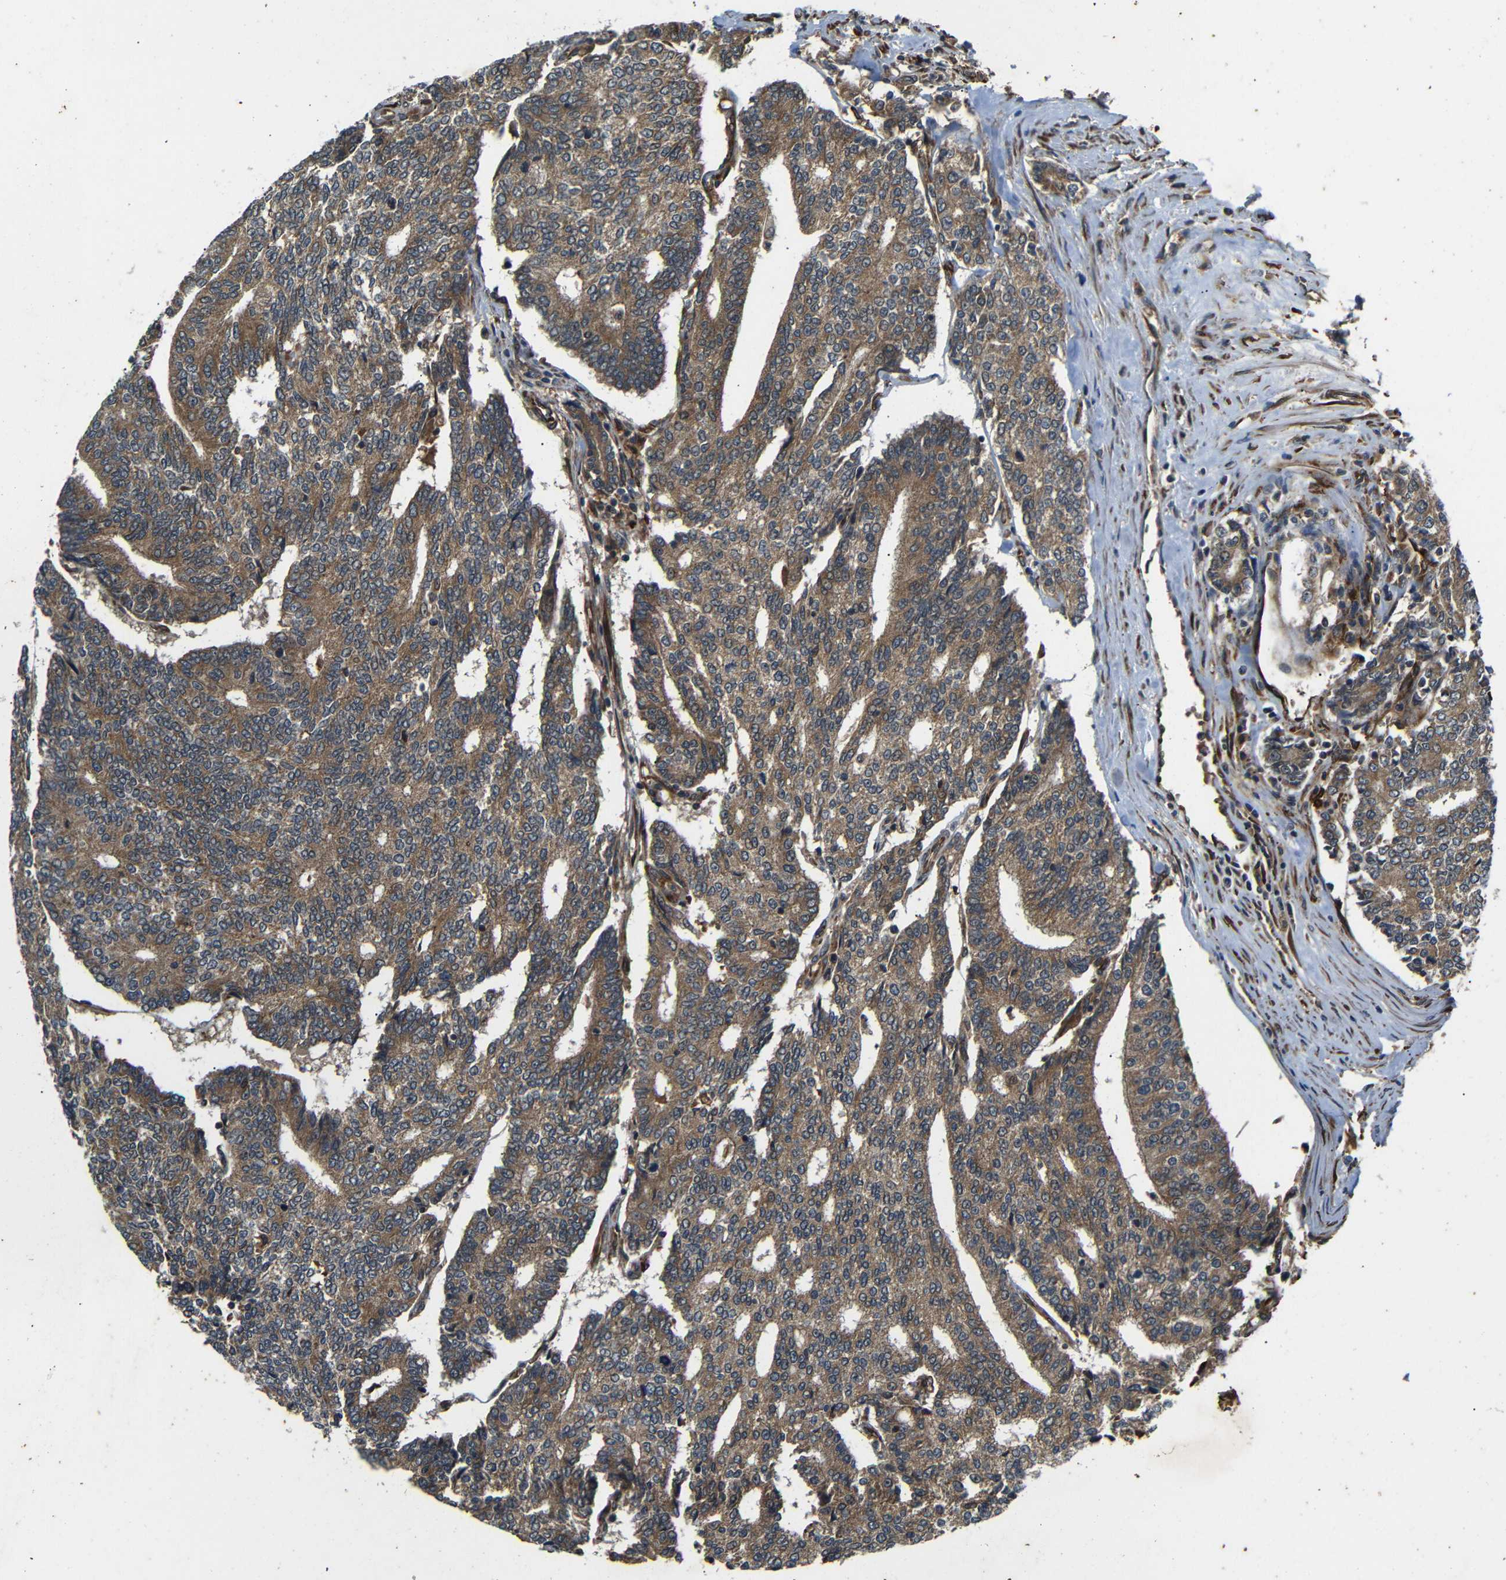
{"staining": {"intensity": "moderate", "quantity": ">75%", "location": "cytoplasmic/membranous"}, "tissue": "prostate cancer", "cell_type": "Tumor cells", "image_type": "cancer", "snomed": [{"axis": "morphology", "description": "Normal tissue, NOS"}, {"axis": "morphology", "description": "Adenocarcinoma, High grade"}, {"axis": "topography", "description": "Prostate"}, {"axis": "topography", "description": "Seminal veicle"}], "caption": "The histopathology image exhibits a brown stain indicating the presence of a protein in the cytoplasmic/membranous of tumor cells in prostate cancer.", "gene": "TRPC1", "patient": {"sex": "male", "age": 55}}